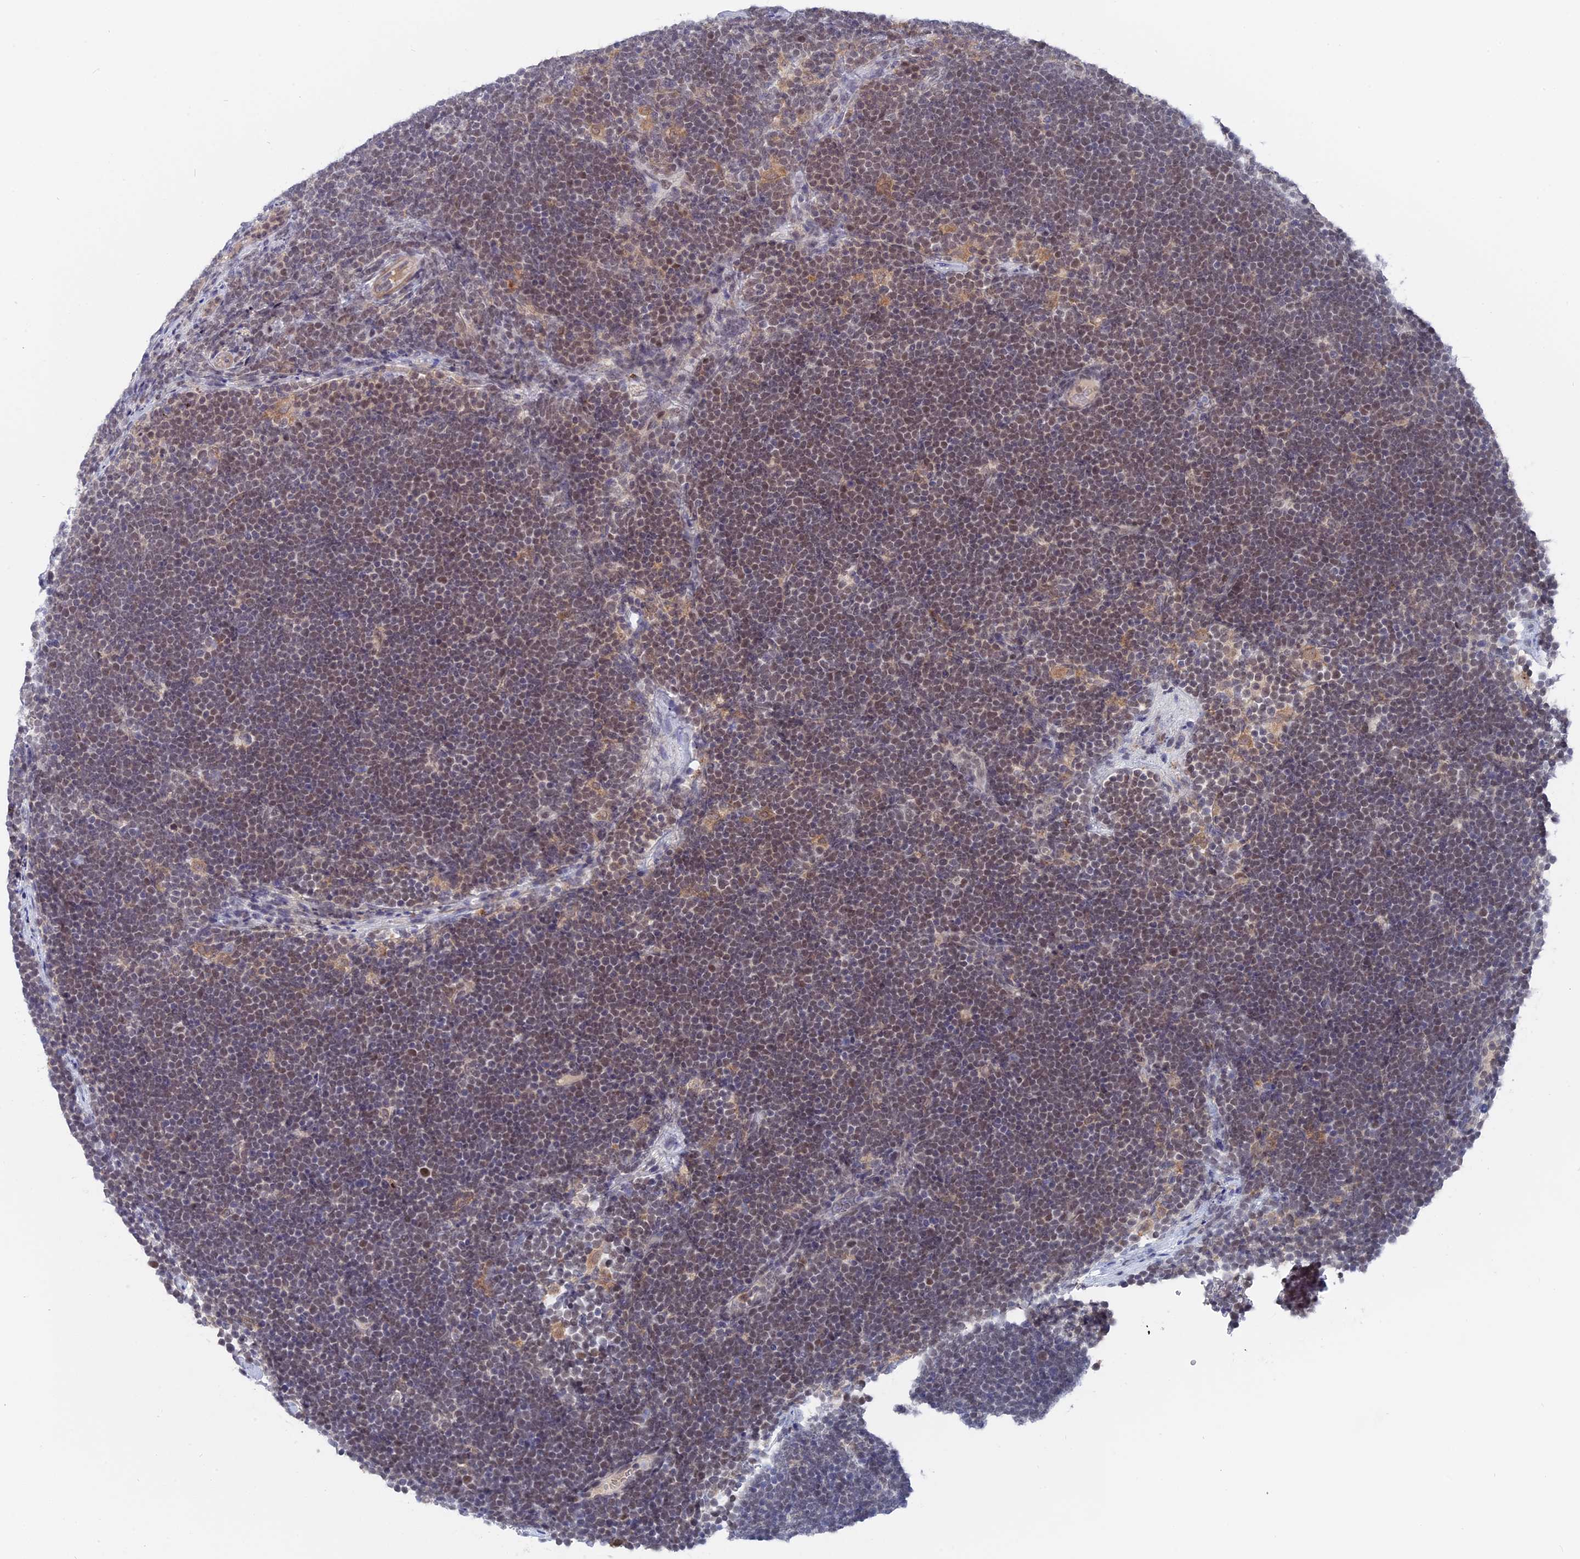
{"staining": {"intensity": "moderate", "quantity": "<25%", "location": "nuclear"}, "tissue": "lymphoma", "cell_type": "Tumor cells", "image_type": "cancer", "snomed": [{"axis": "morphology", "description": "Malignant lymphoma, non-Hodgkin's type, High grade"}, {"axis": "topography", "description": "Lymph node"}], "caption": "An image of human lymphoma stained for a protein demonstrates moderate nuclear brown staining in tumor cells.", "gene": "BRD2", "patient": {"sex": "male", "age": 13}}